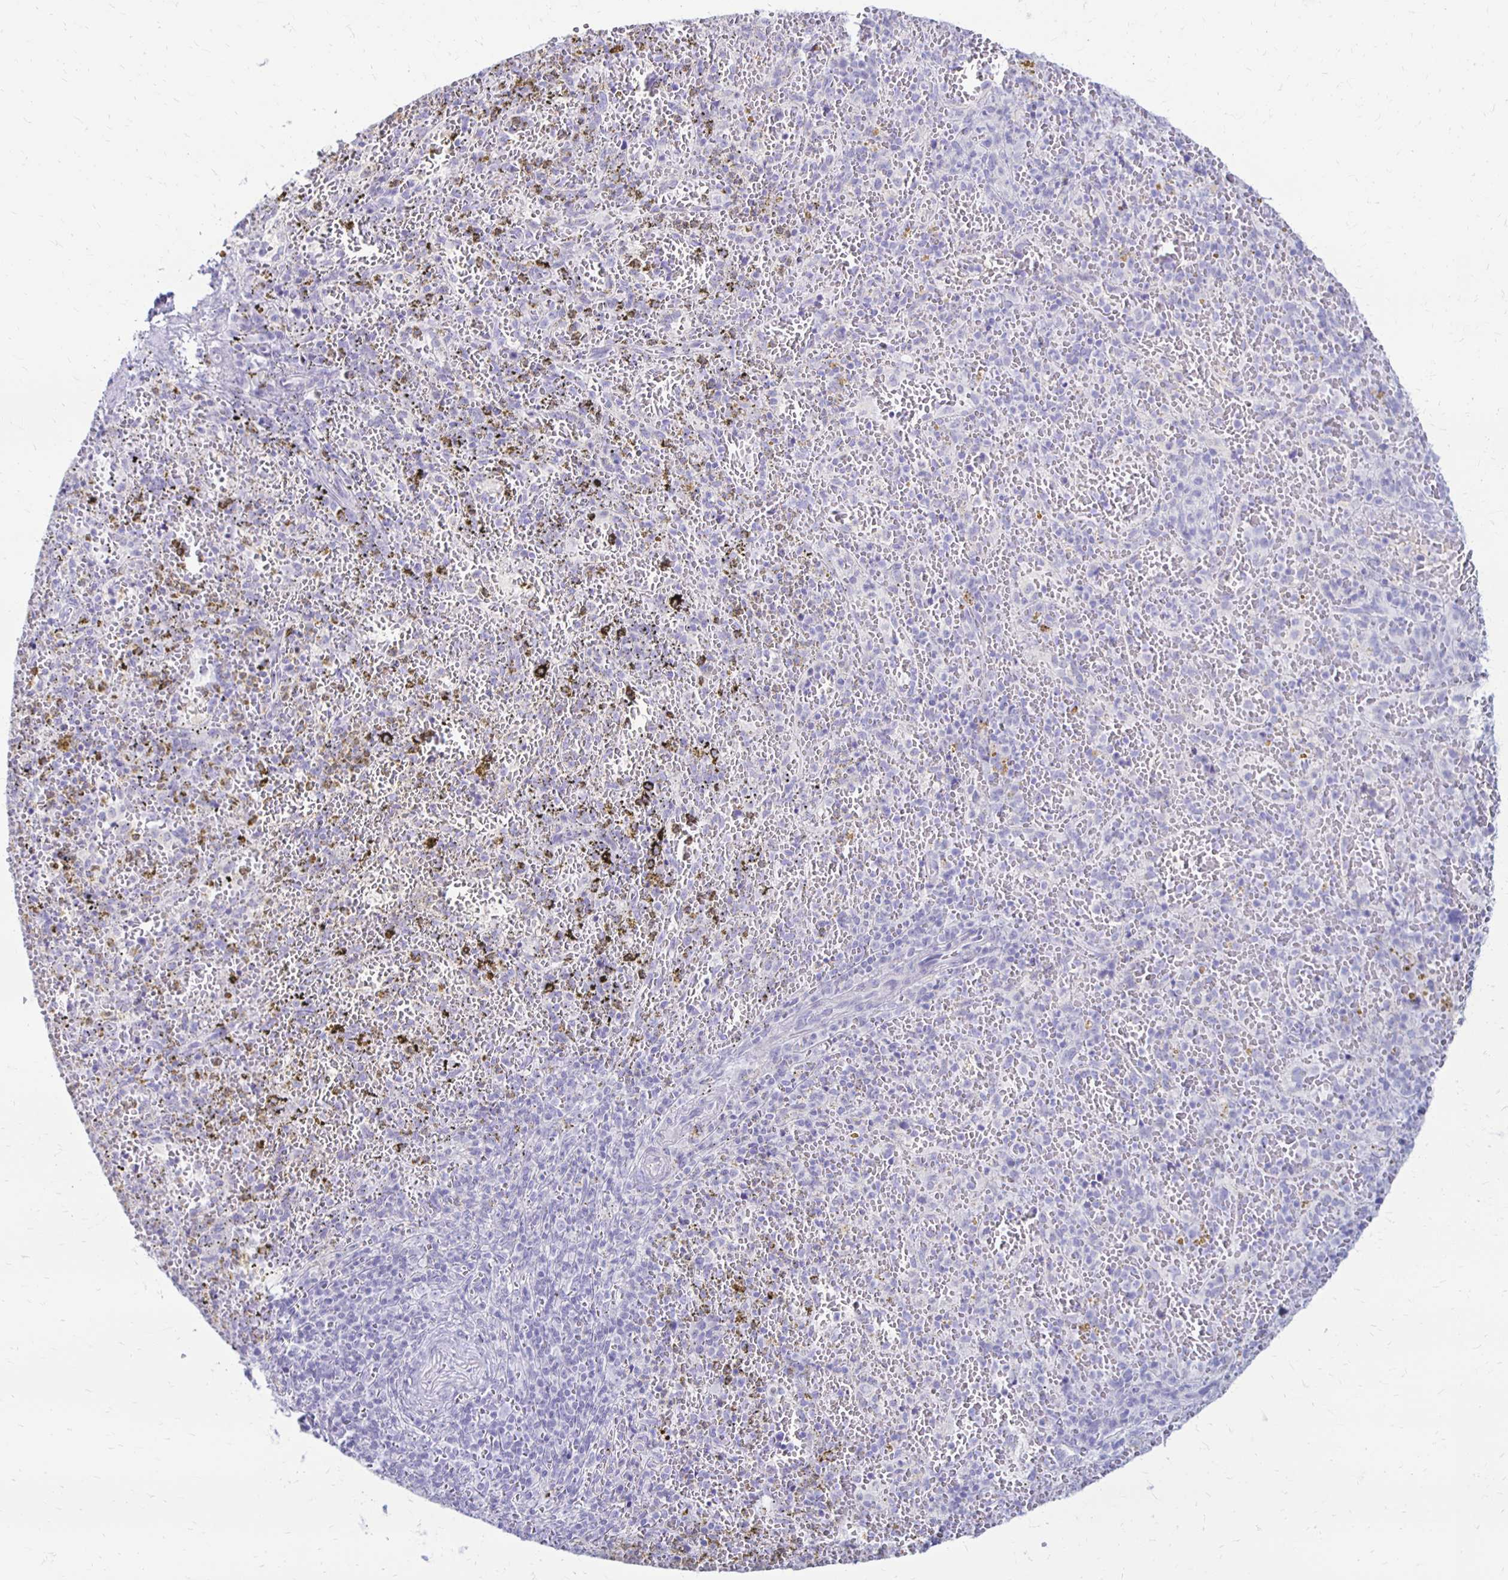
{"staining": {"intensity": "negative", "quantity": "none", "location": "none"}, "tissue": "spleen", "cell_type": "Cells in red pulp", "image_type": "normal", "snomed": [{"axis": "morphology", "description": "Normal tissue, NOS"}, {"axis": "topography", "description": "Spleen"}], "caption": "Cells in red pulp are negative for brown protein staining in normal spleen.", "gene": "RYR1", "patient": {"sex": "female", "age": 50}}